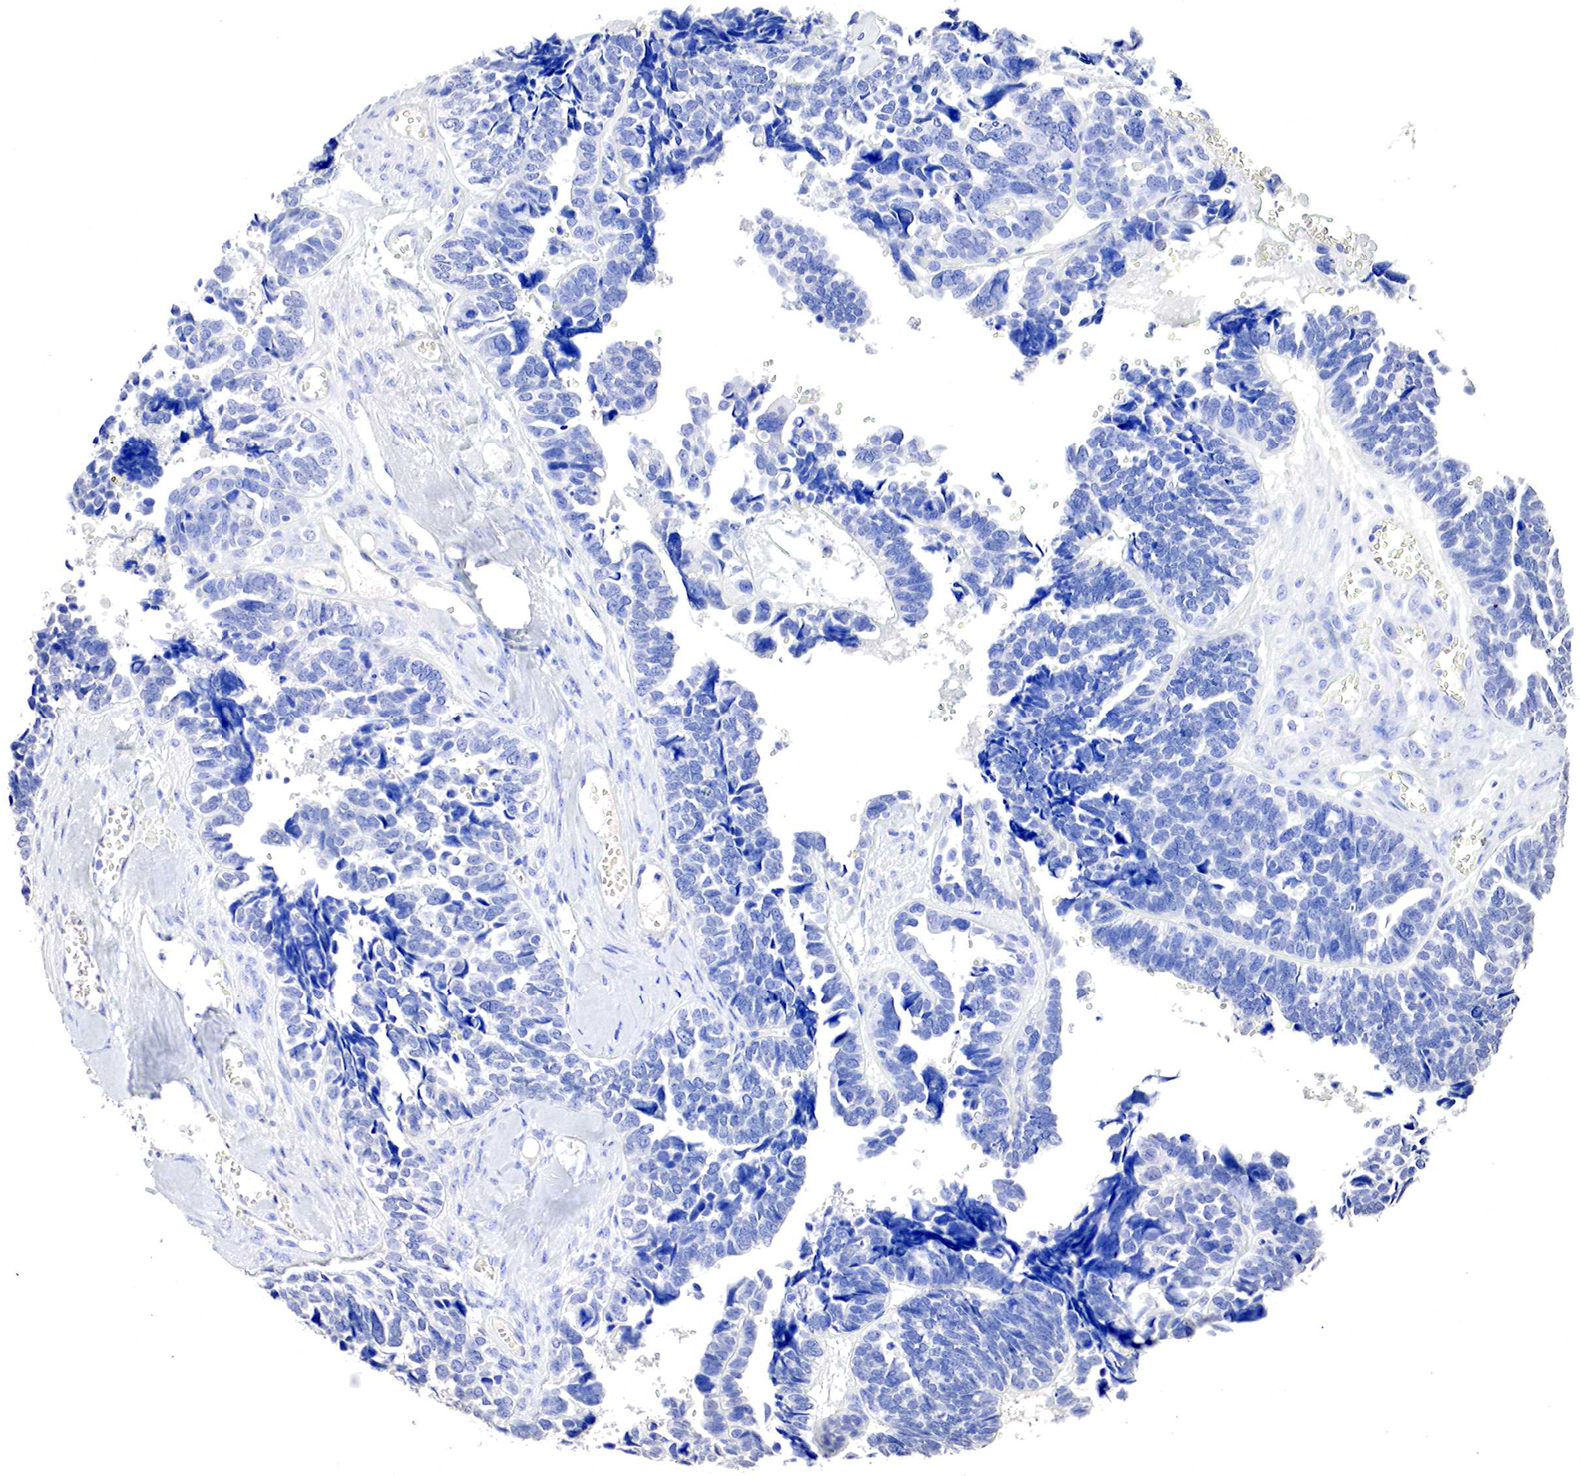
{"staining": {"intensity": "negative", "quantity": "none", "location": "none"}, "tissue": "ovarian cancer", "cell_type": "Tumor cells", "image_type": "cancer", "snomed": [{"axis": "morphology", "description": "Cystadenocarcinoma, serous, NOS"}, {"axis": "topography", "description": "Ovary"}], "caption": "Serous cystadenocarcinoma (ovarian) was stained to show a protein in brown. There is no significant positivity in tumor cells.", "gene": "OTC", "patient": {"sex": "female", "age": 77}}